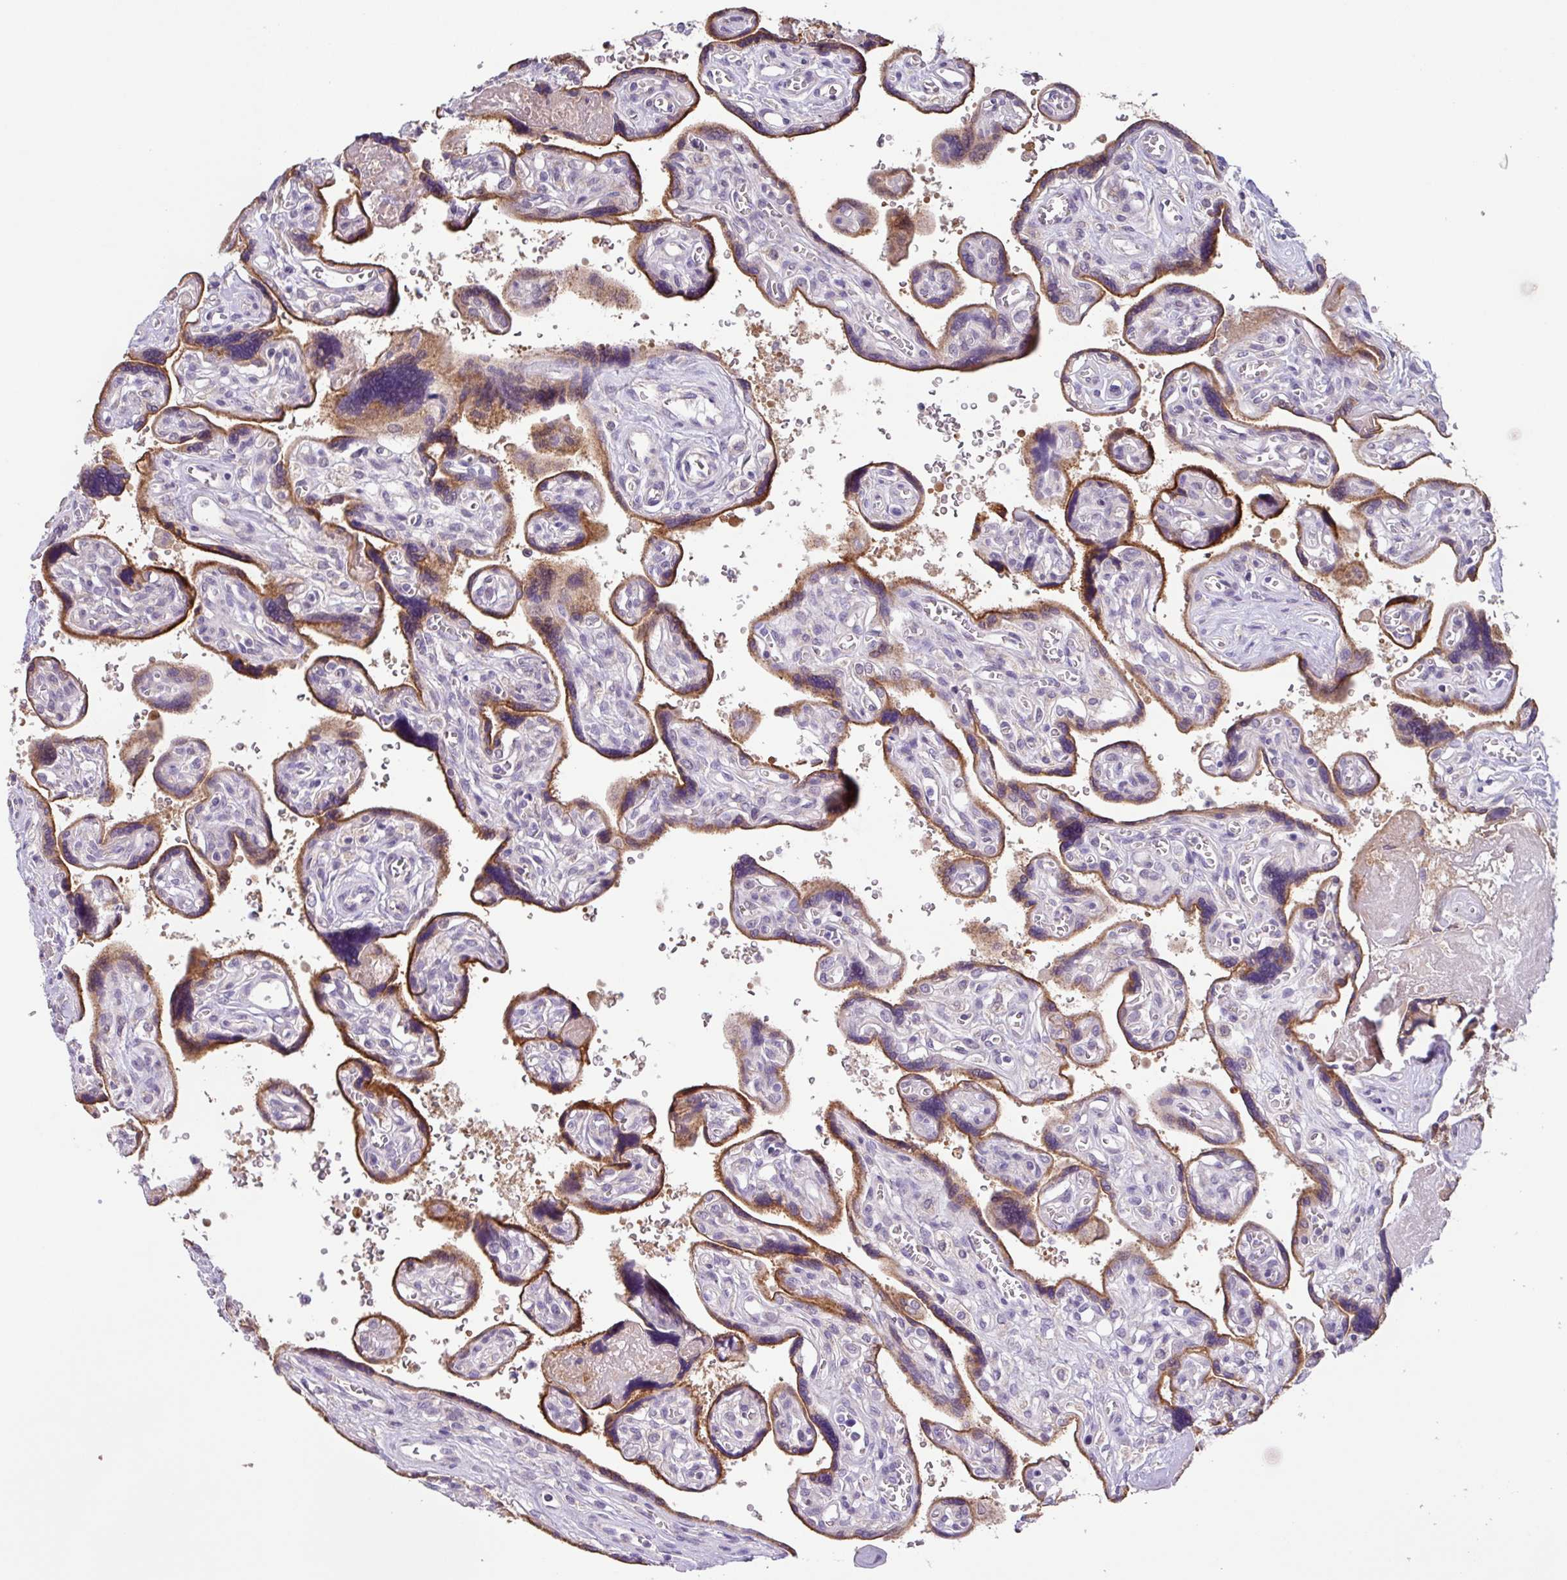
{"staining": {"intensity": "weak", "quantity": "25%-75%", "location": "cytoplasmic/membranous"}, "tissue": "placenta", "cell_type": "Decidual cells", "image_type": "normal", "snomed": [{"axis": "morphology", "description": "Normal tissue, NOS"}, {"axis": "topography", "description": "Placenta"}], "caption": "Immunohistochemistry (IHC) histopathology image of normal placenta: human placenta stained using IHC reveals low levels of weak protein expression localized specifically in the cytoplasmic/membranous of decidual cells, appearing as a cytoplasmic/membranous brown color.", "gene": "SFTPB", "patient": {"sex": "female", "age": 39}}